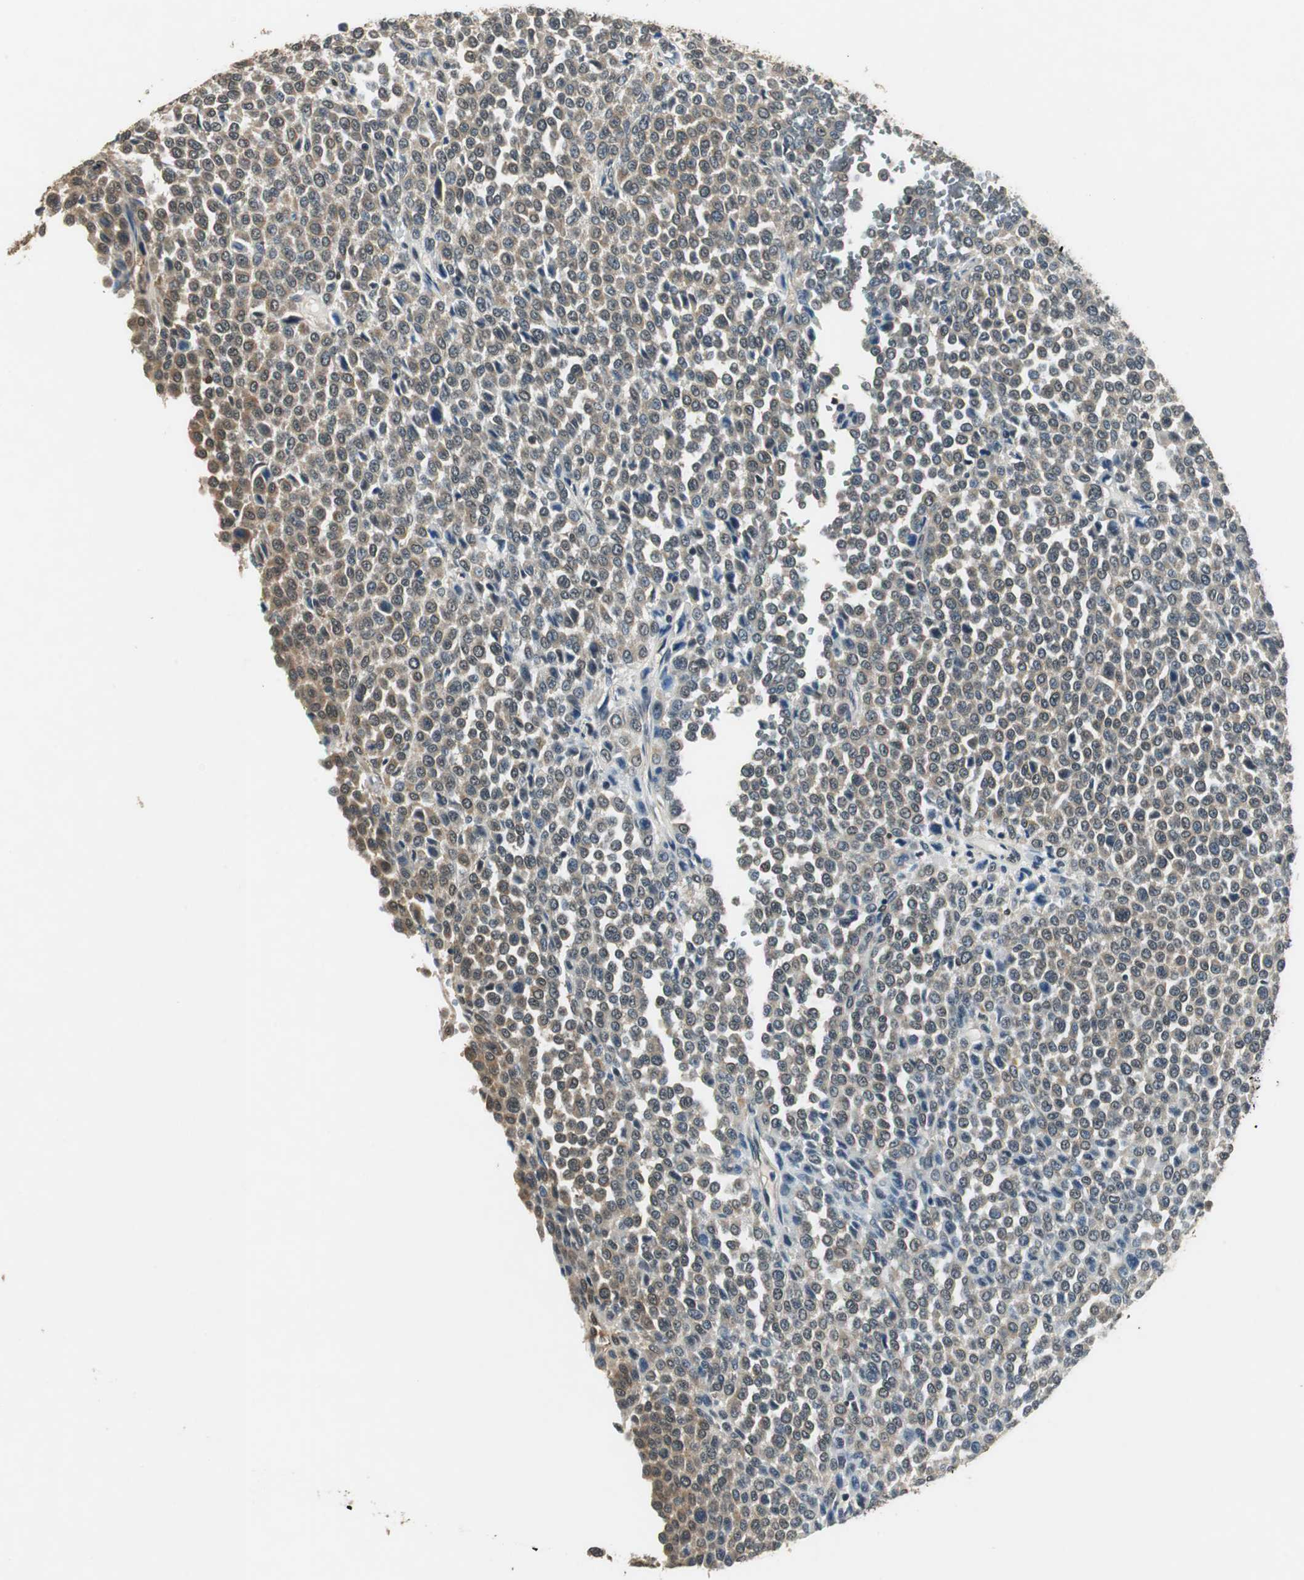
{"staining": {"intensity": "weak", "quantity": ">75%", "location": "cytoplasmic/membranous"}, "tissue": "melanoma", "cell_type": "Tumor cells", "image_type": "cancer", "snomed": [{"axis": "morphology", "description": "Malignant melanoma, Metastatic site"}, {"axis": "topography", "description": "Pancreas"}], "caption": "Tumor cells show weak cytoplasmic/membranous staining in approximately >75% of cells in melanoma. Immunohistochemistry stains the protein in brown and the nuclei are stained blue.", "gene": "PSMB4", "patient": {"sex": "female", "age": 30}}